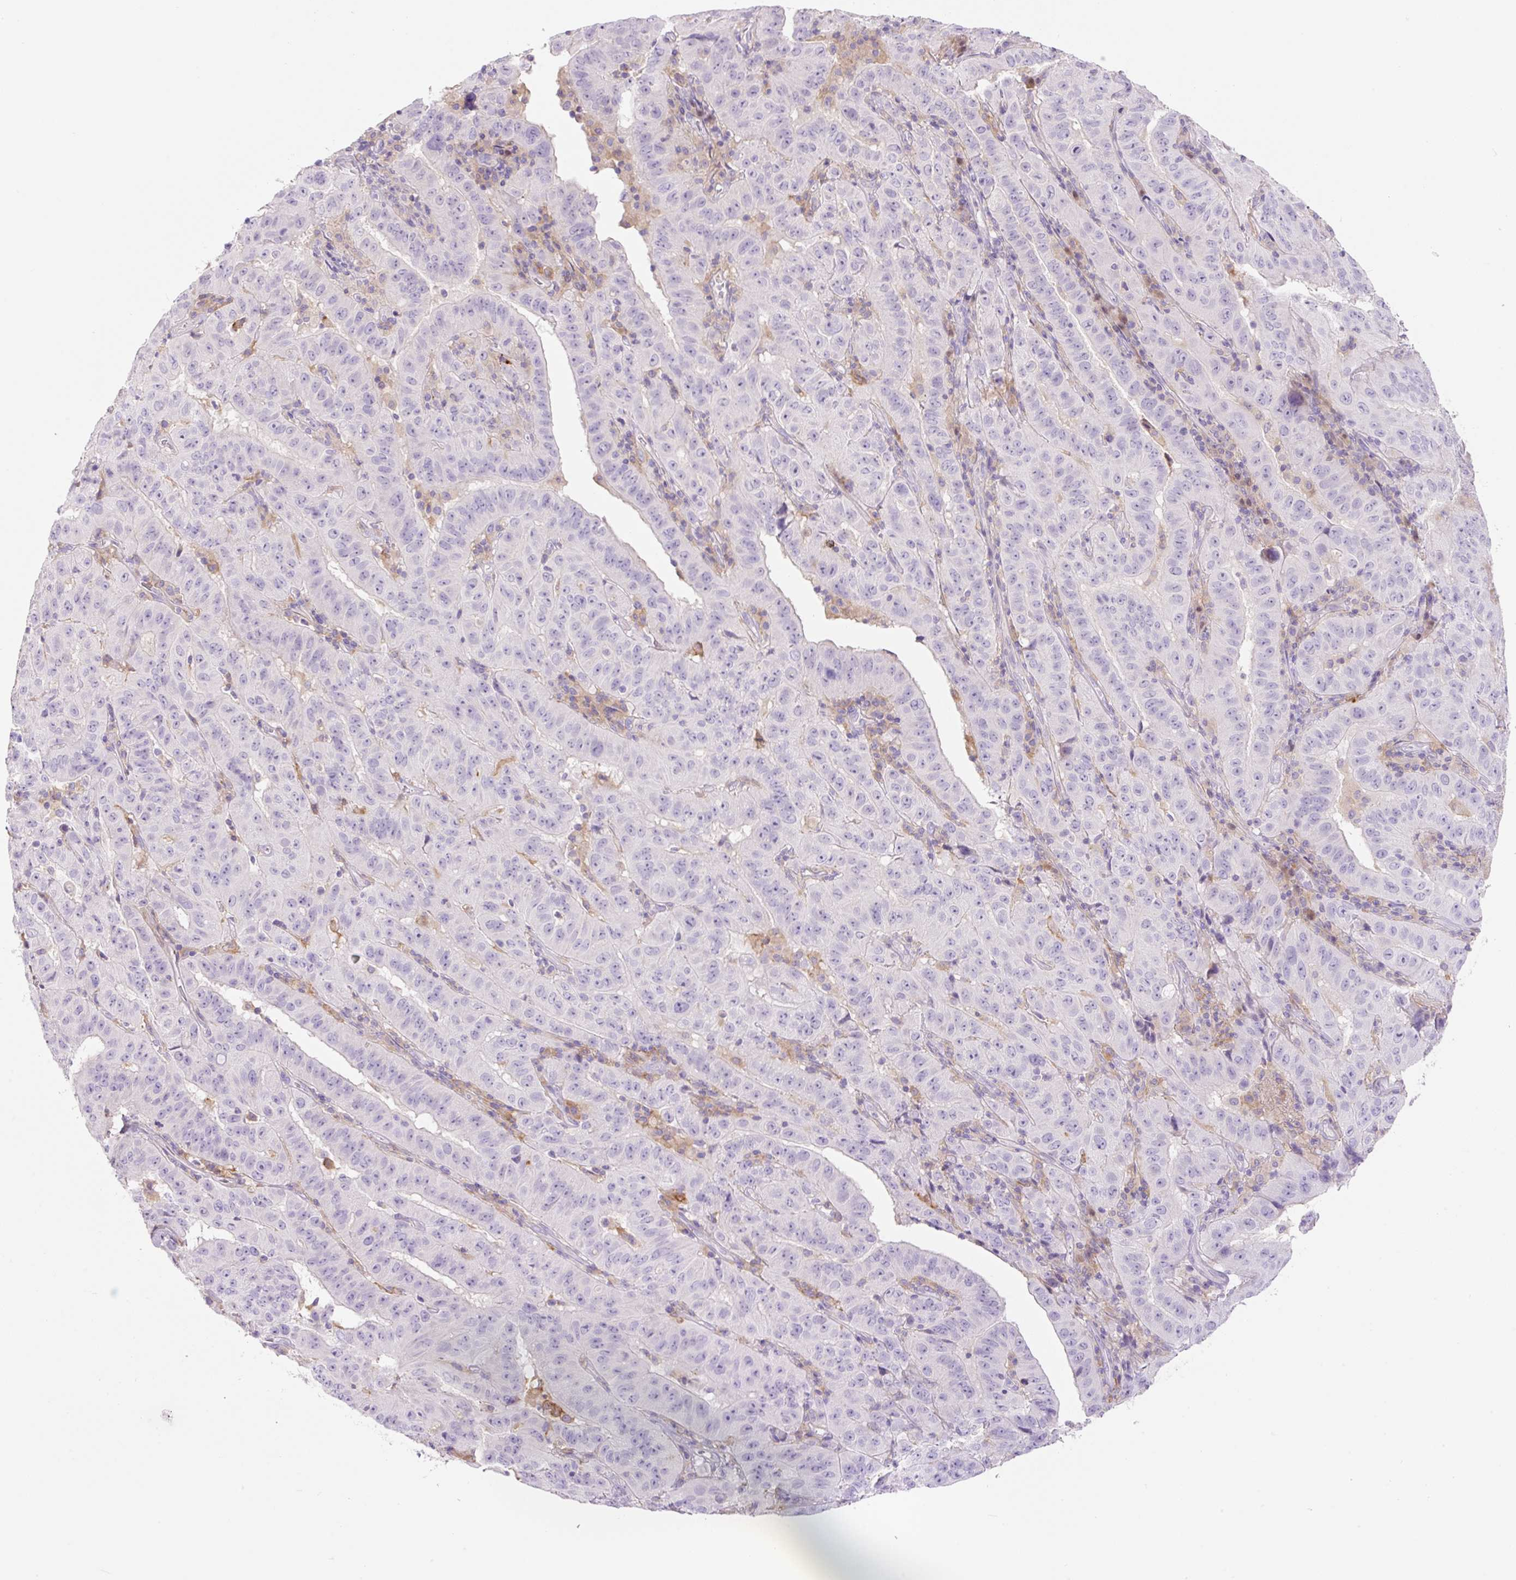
{"staining": {"intensity": "negative", "quantity": "none", "location": "none"}, "tissue": "pancreatic cancer", "cell_type": "Tumor cells", "image_type": "cancer", "snomed": [{"axis": "morphology", "description": "Adenocarcinoma, NOS"}, {"axis": "topography", "description": "Pancreas"}], "caption": "The image shows no significant staining in tumor cells of pancreatic cancer.", "gene": "TDRD15", "patient": {"sex": "male", "age": 63}}